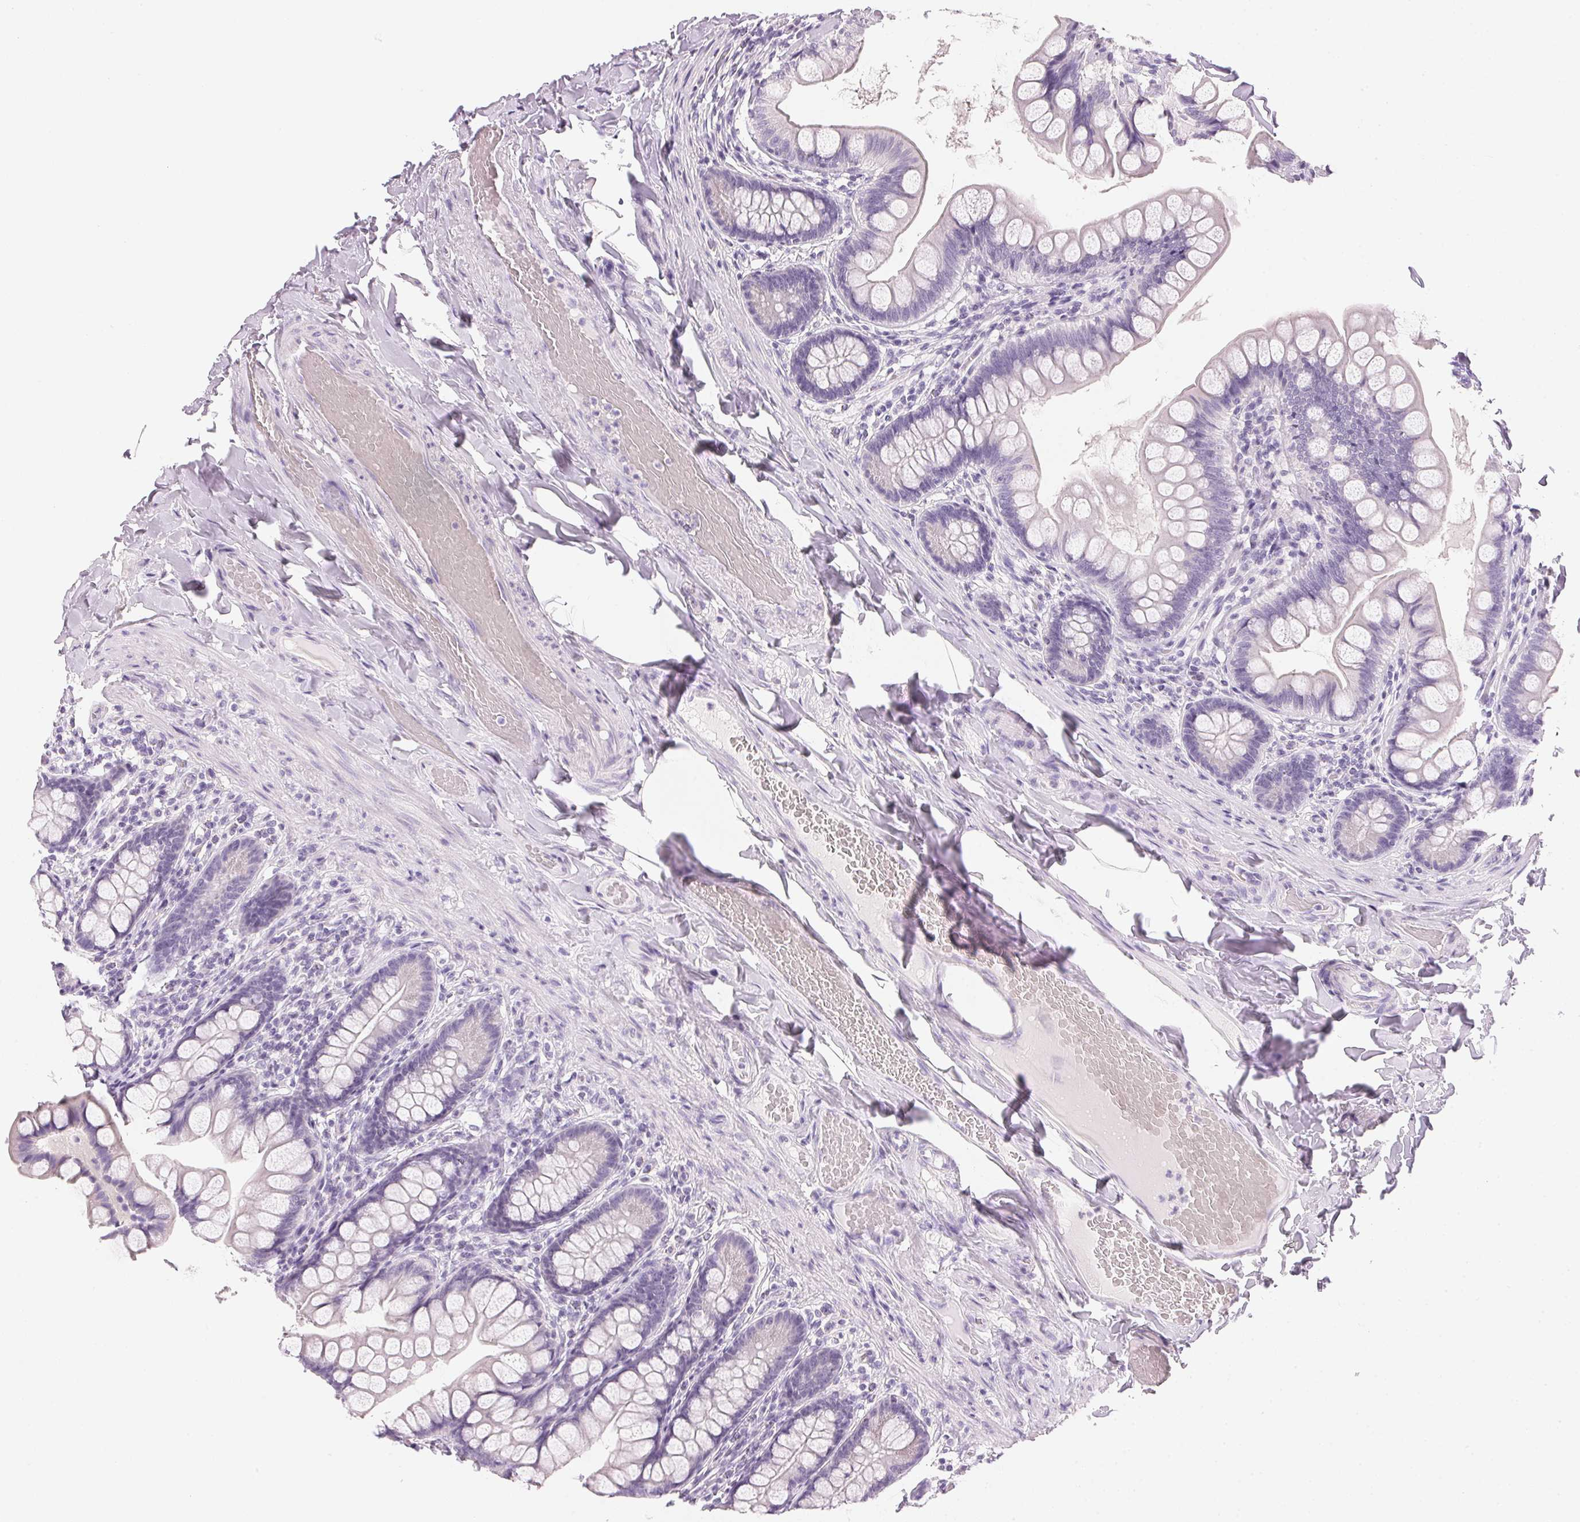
{"staining": {"intensity": "negative", "quantity": "none", "location": "none"}, "tissue": "small intestine", "cell_type": "Glandular cells", "image_type": "normal", "snomed": [{"axis": "morphology", "description": "Normal tissue, NOS"}, {"axis": "topography", "description": "Small intestine"}], "caption": "The photomicrograph exhibits no significant expression in glandular cells of small intestine.", "gene": "IGFBP1", "patient": {"sex": "male", "age": 70}}